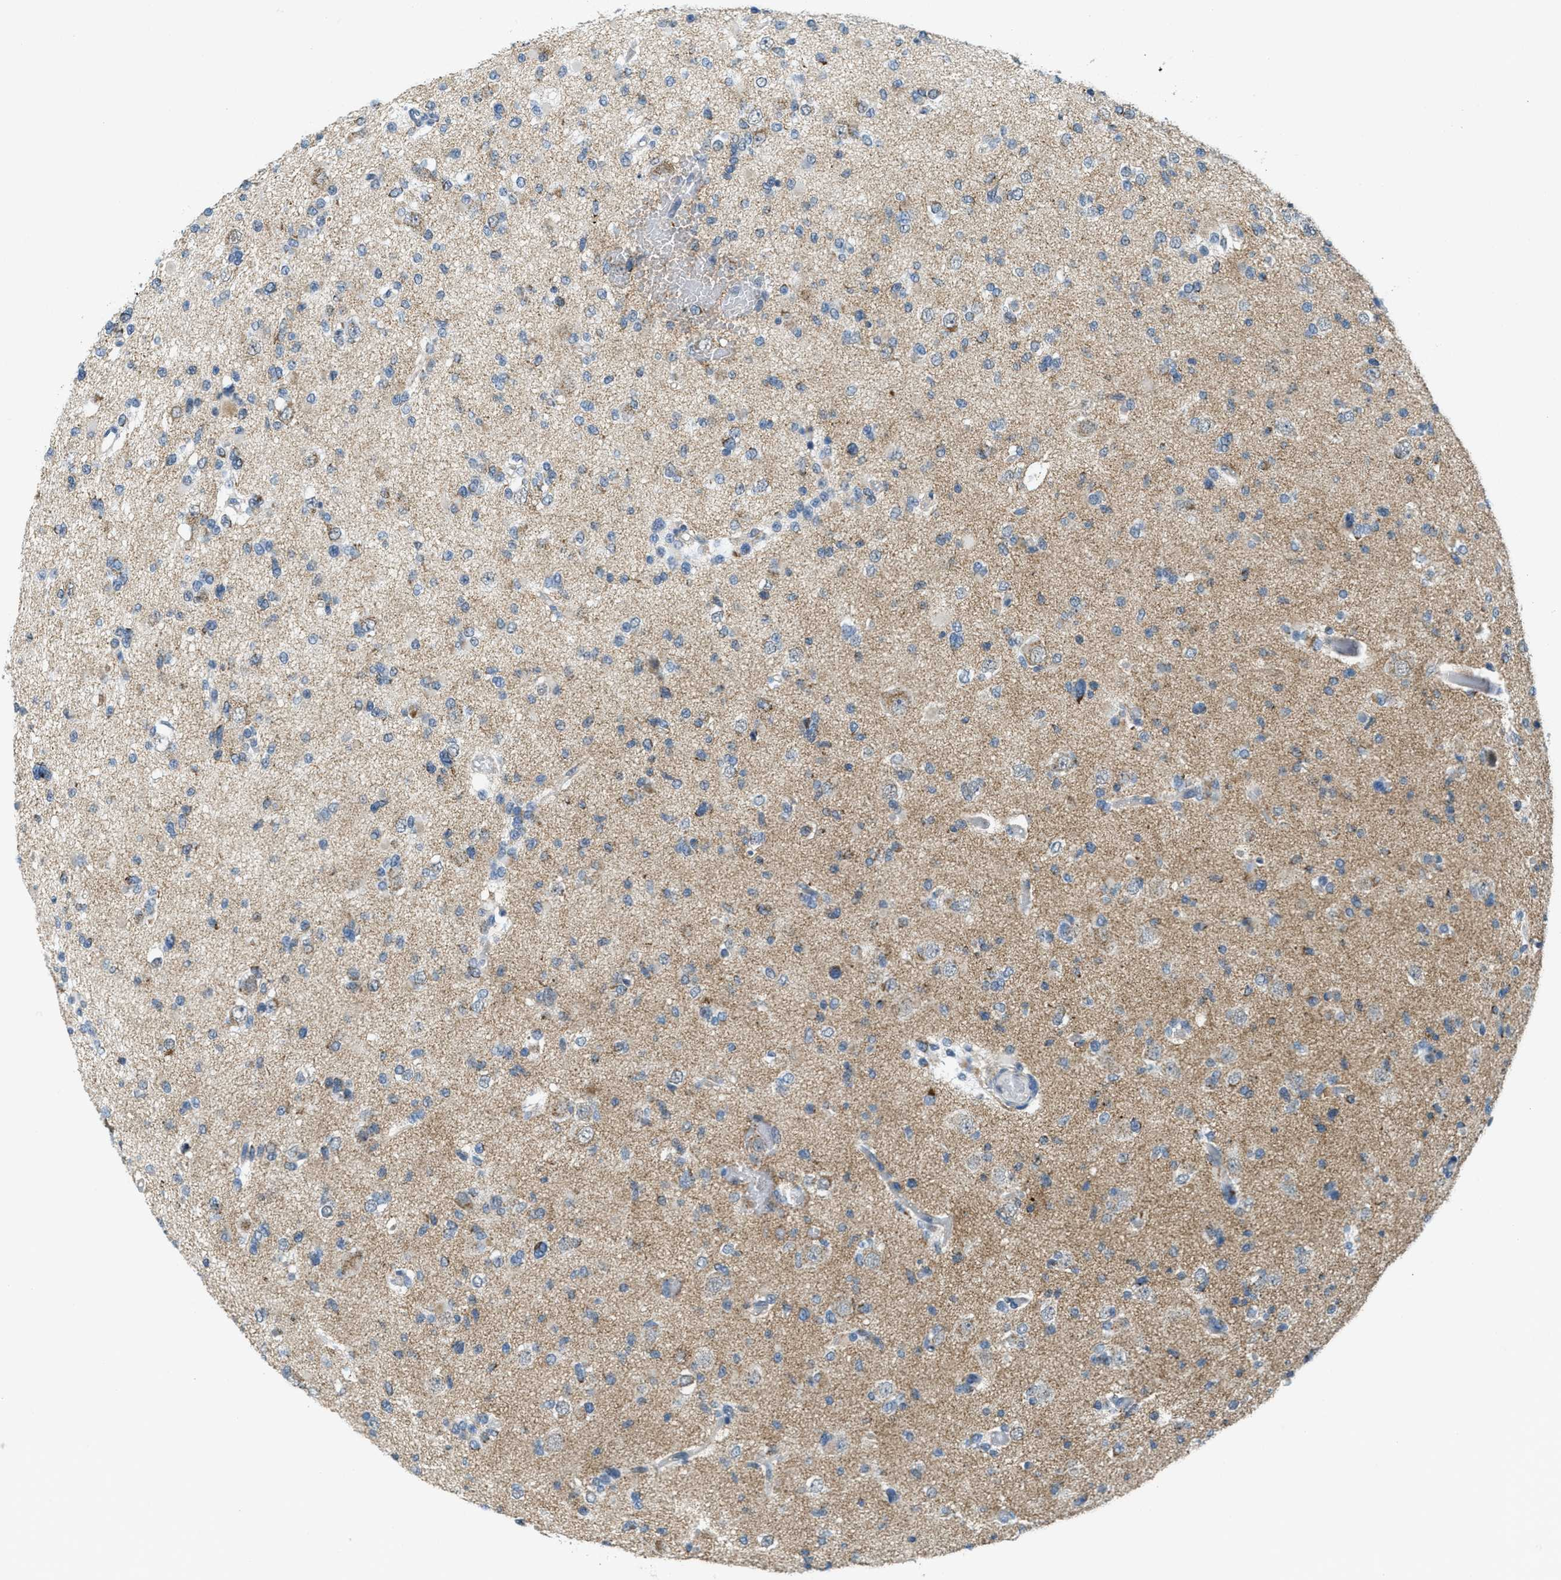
{"staining": {"intensity": "moderate", "quantity": "25%-75%", "location": "cytoplasmic/membranous"}, "tissue": "glioma", "cell_type": "Tumor cells", "image_type": "cancer", "snomed": [{"axis": "morphology", "description": "Glioma, malignant, Low grade"}, {"axis": "topography", "description": "Brain"}], "caption": "Malignant glioma (low-grade) stained with DAB IHC exhibits medium levels of moderate cytoplasmic/membranous staining in about 25%-75% of tumor cells. (DAB (3,3'-diaminobenzidine) IHC with brightfield microscopy, high magnification).", "gene": "TOMM70", "patient": {"sex": "female", "age": 22}}